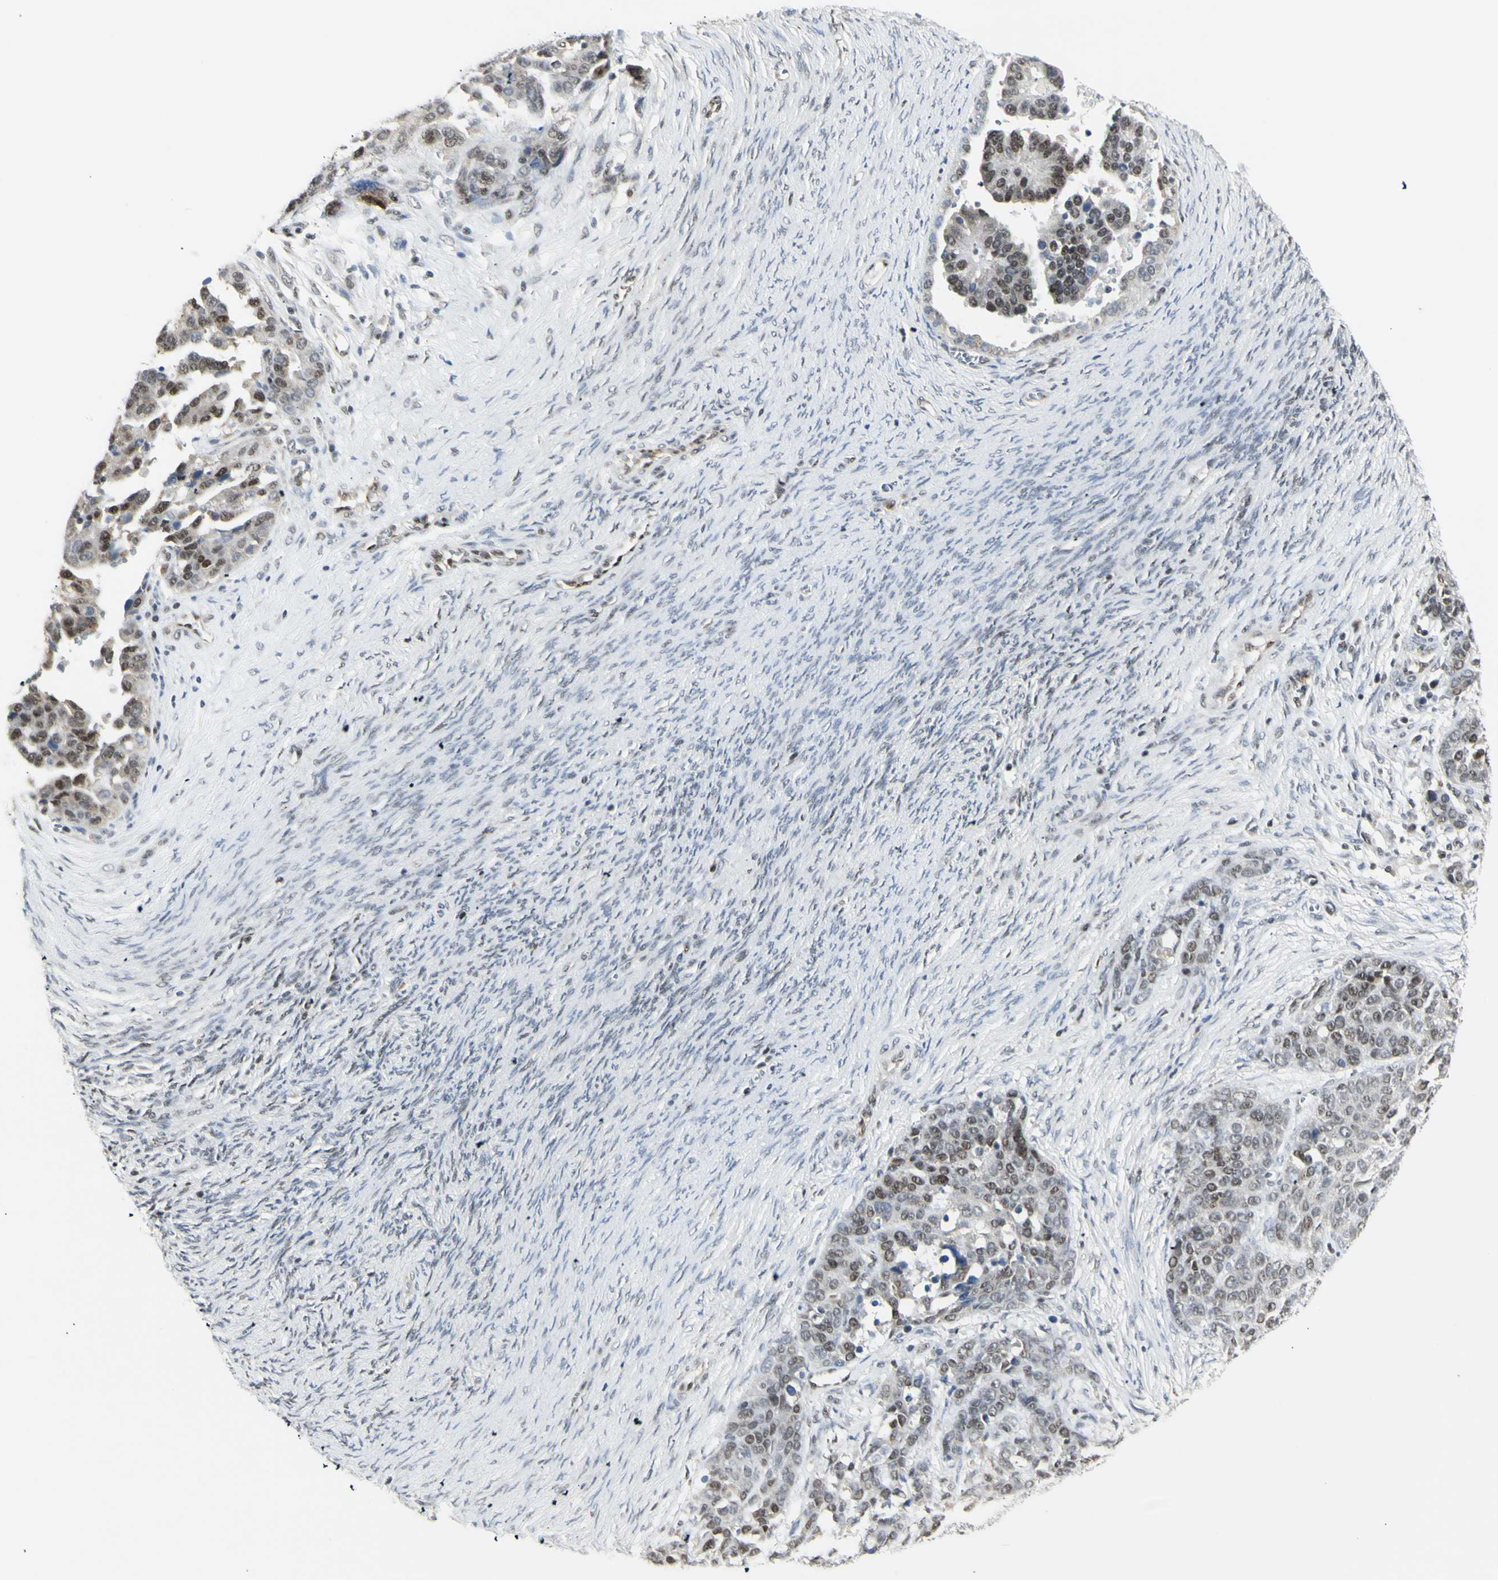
{"staining": {"intensity": "moderate", "quantity": "25%-75%", "location": "nuclear"}, "tissue": "ovarian cancer", "cell_type": "Tumor cells", "image_type": "cancer", "snomed": [{"axis": "morphology", "description": "Cystadenocarcinoma, serous, NOS"}, {"axis": "topography", "description": "Ovary"}], "caption": "Immunohistochemical staining of human ovarian serous cystadenocarcinoma reveals medium levels of moderate nuclear expression in about 25%-75% of tumor cells.", "gene": "DHRS7B", "patient": {"sex": "female", "age": 44}}